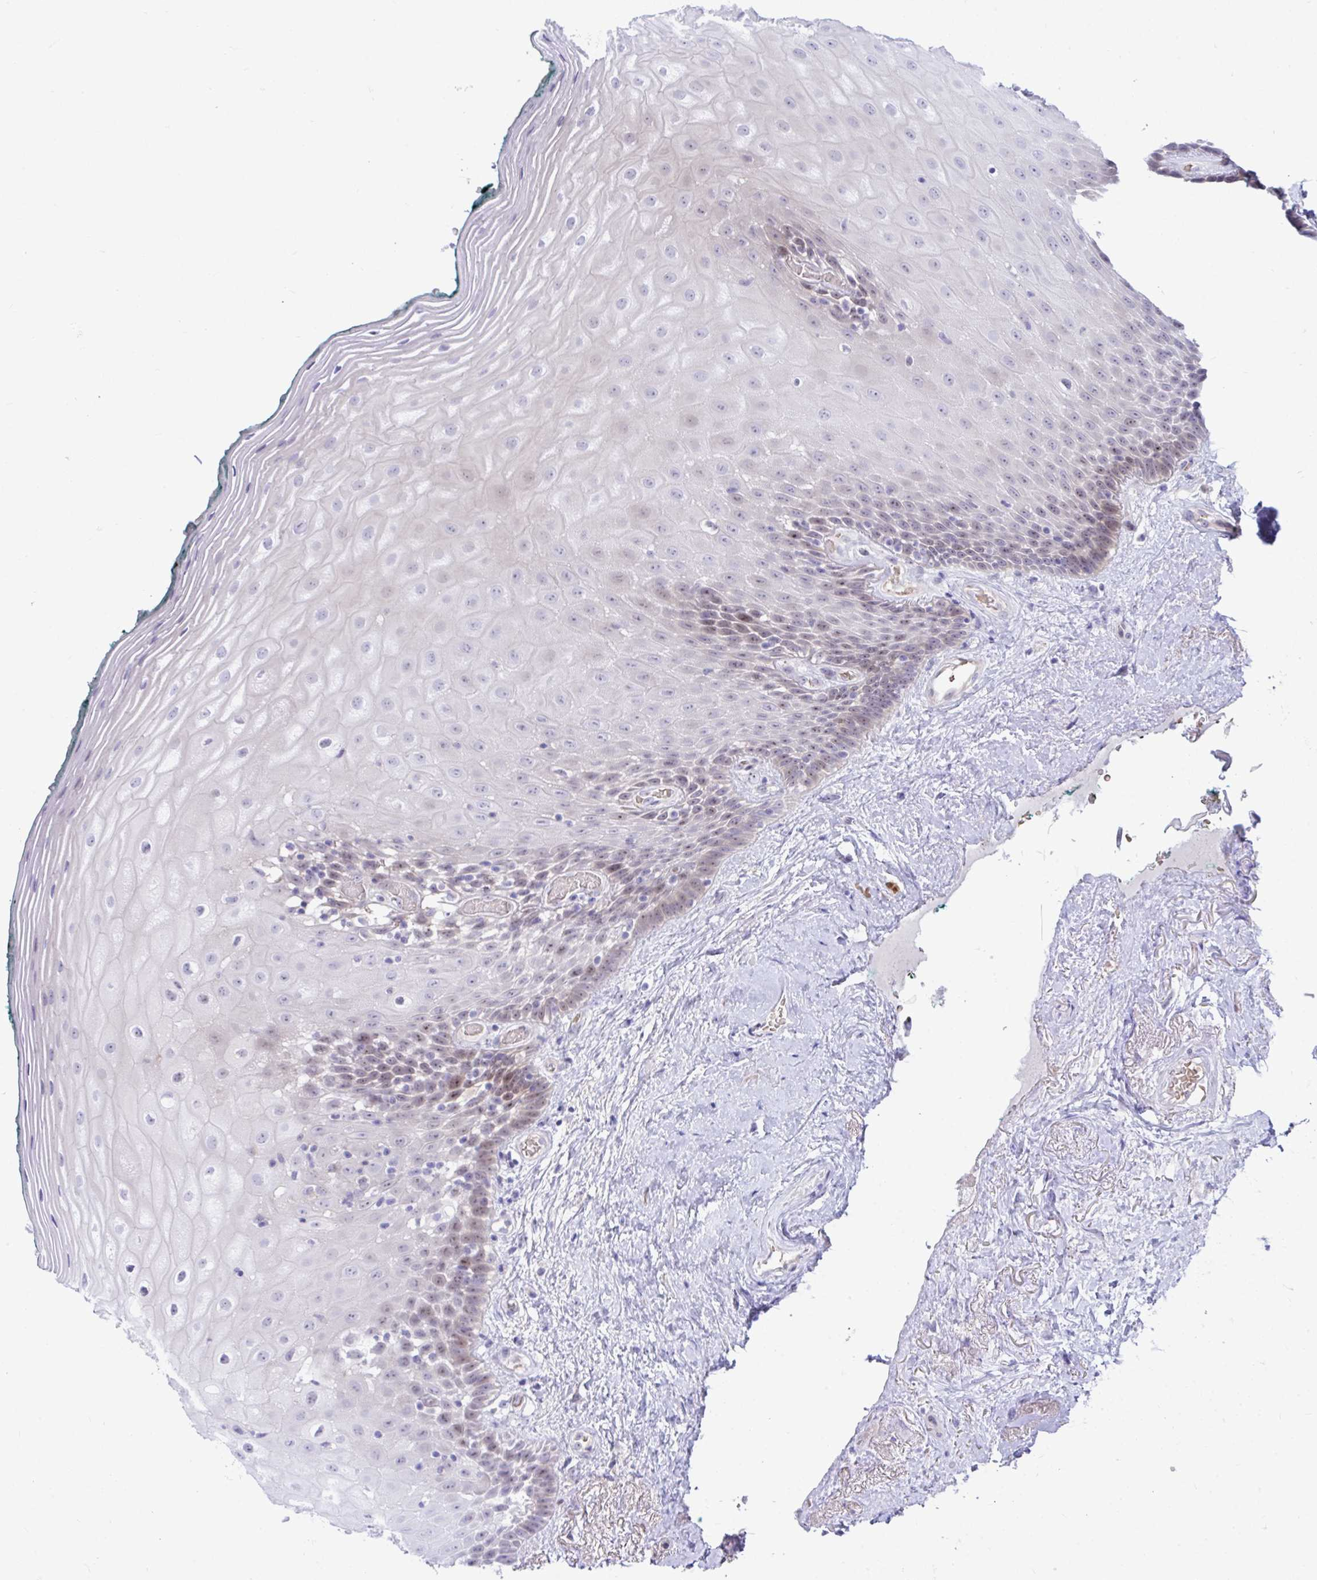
{"staining": {"intensity": "weak", "quantity": "25%-75%", "location": "nuclear"}, "tissue": "oral mucosa", "cell_type": "Squamous epithelial cells", "image_type": "normal", "snomed": [{"axis": "morphology", "description": "Normal tissue, NOS"}, {"axis": "morphology", "description": "Squamous cell carcinoma, NOS"}, {"axis": "topography", "description": "Oral tissue"}, {"axis": "topography", "description": "Head-Neck"}], "caption": "Squamous epithelial cells display low levels of weak nuclear positivity in about 25%-75% of cells in benign oral mucosa.", "gene": "CENPQ", "patient": {"sex": "male", "age": 64}}